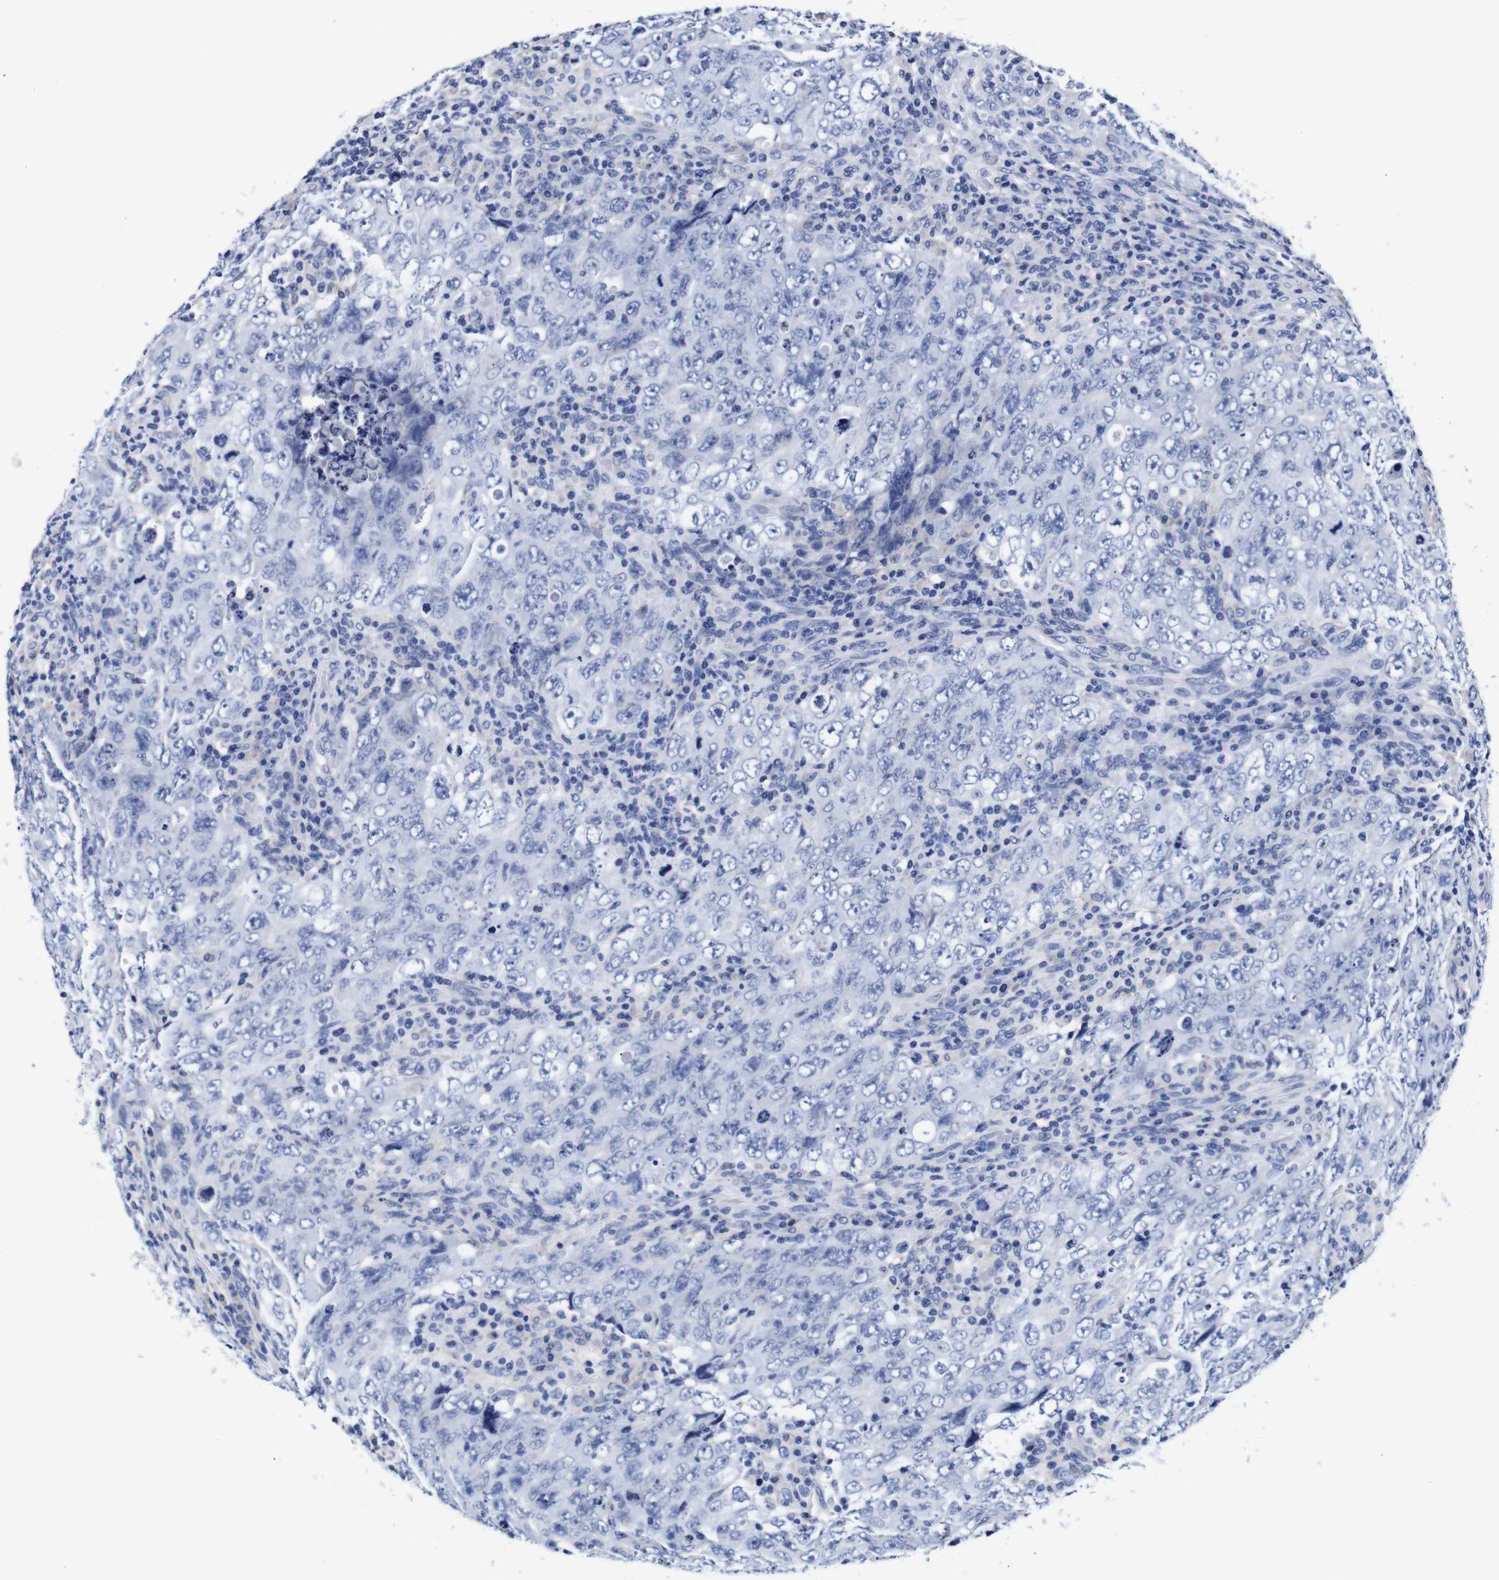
{"staining": {"intensity": "negative", "quantity": "none", "location": "none"}, "tissue": "testis cancer", "cell_type": "Tumor cells", "image_type": "cancer", "snomed": [{"axis": "morphology", "description": "Carcinoma, Embryonal, NOS"}, {"axis": "topography", "description": "Testis"}], "caption": "High magnification brightfield microscopy of testis cancer (embryonal carcinoma) stained with DAB (3,3'-diaminobenzidine) (brown) and counterstained with hematoxylin (blue): tumor cells show no significant staining. (DAB immunohistochemistry (IHC) visualized using brightfield microscopy, high magnification).", "gene": "CLEC4G", "patient": {"sex": "male", "age": 26}}